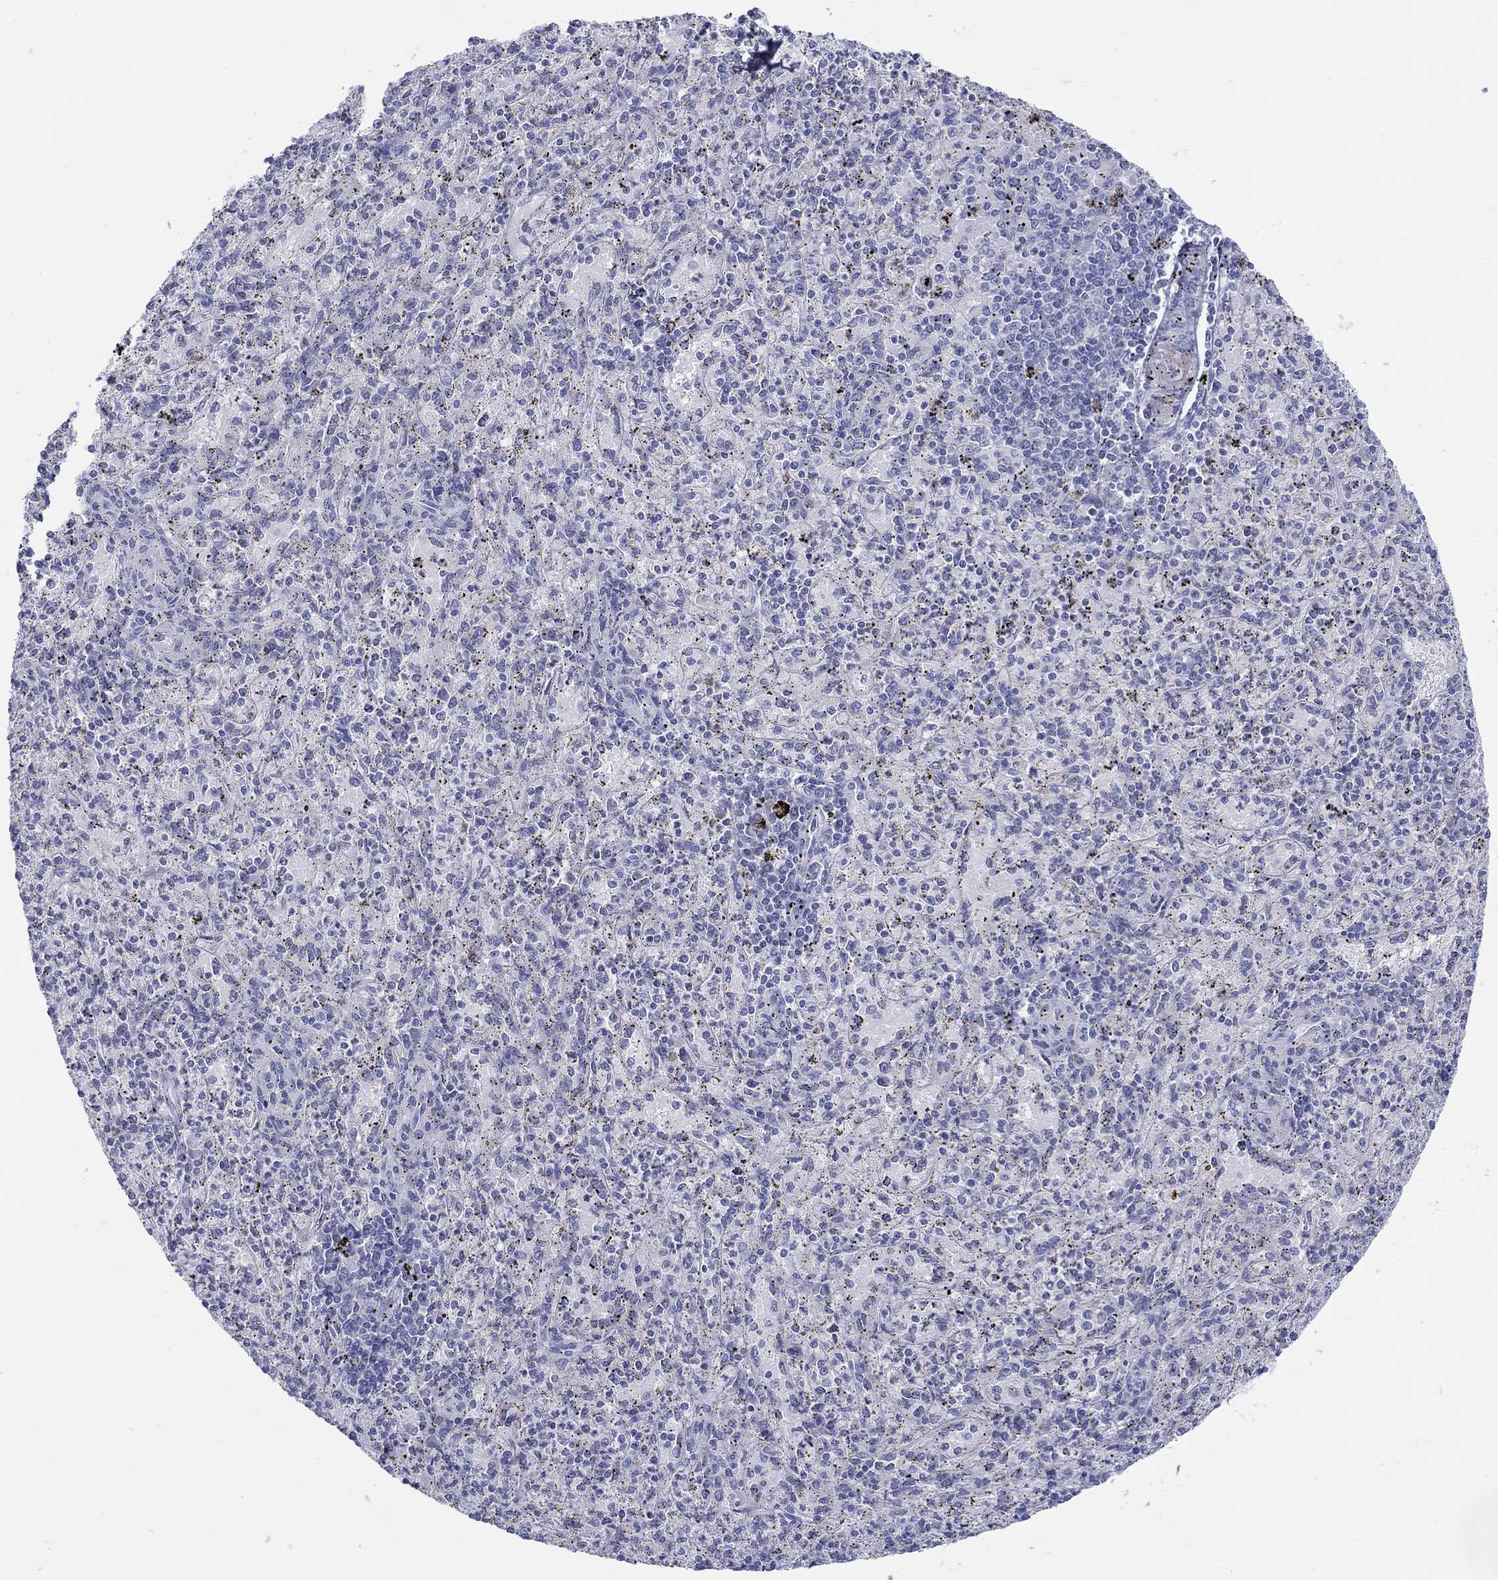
{"staining": {"intensity": "negative", "quantity": "none", "location": "none"}, "tissue": "spleen", "cell_type": "Cells in red pulp", "image_type": "normal", "snomed": [{"axis": "morphology", "description": "Normal tissue, NOS"}, {"axis": "topography", "description": "Spleen"}], "caption": "Immunohistochemistry (IHC) image of benign human spleen stained for a protein (brown), which demonstrates no staining in cells in red pulp.", "gene": "HAPLN4", "patient": {"sex": "male", "age": 60}}